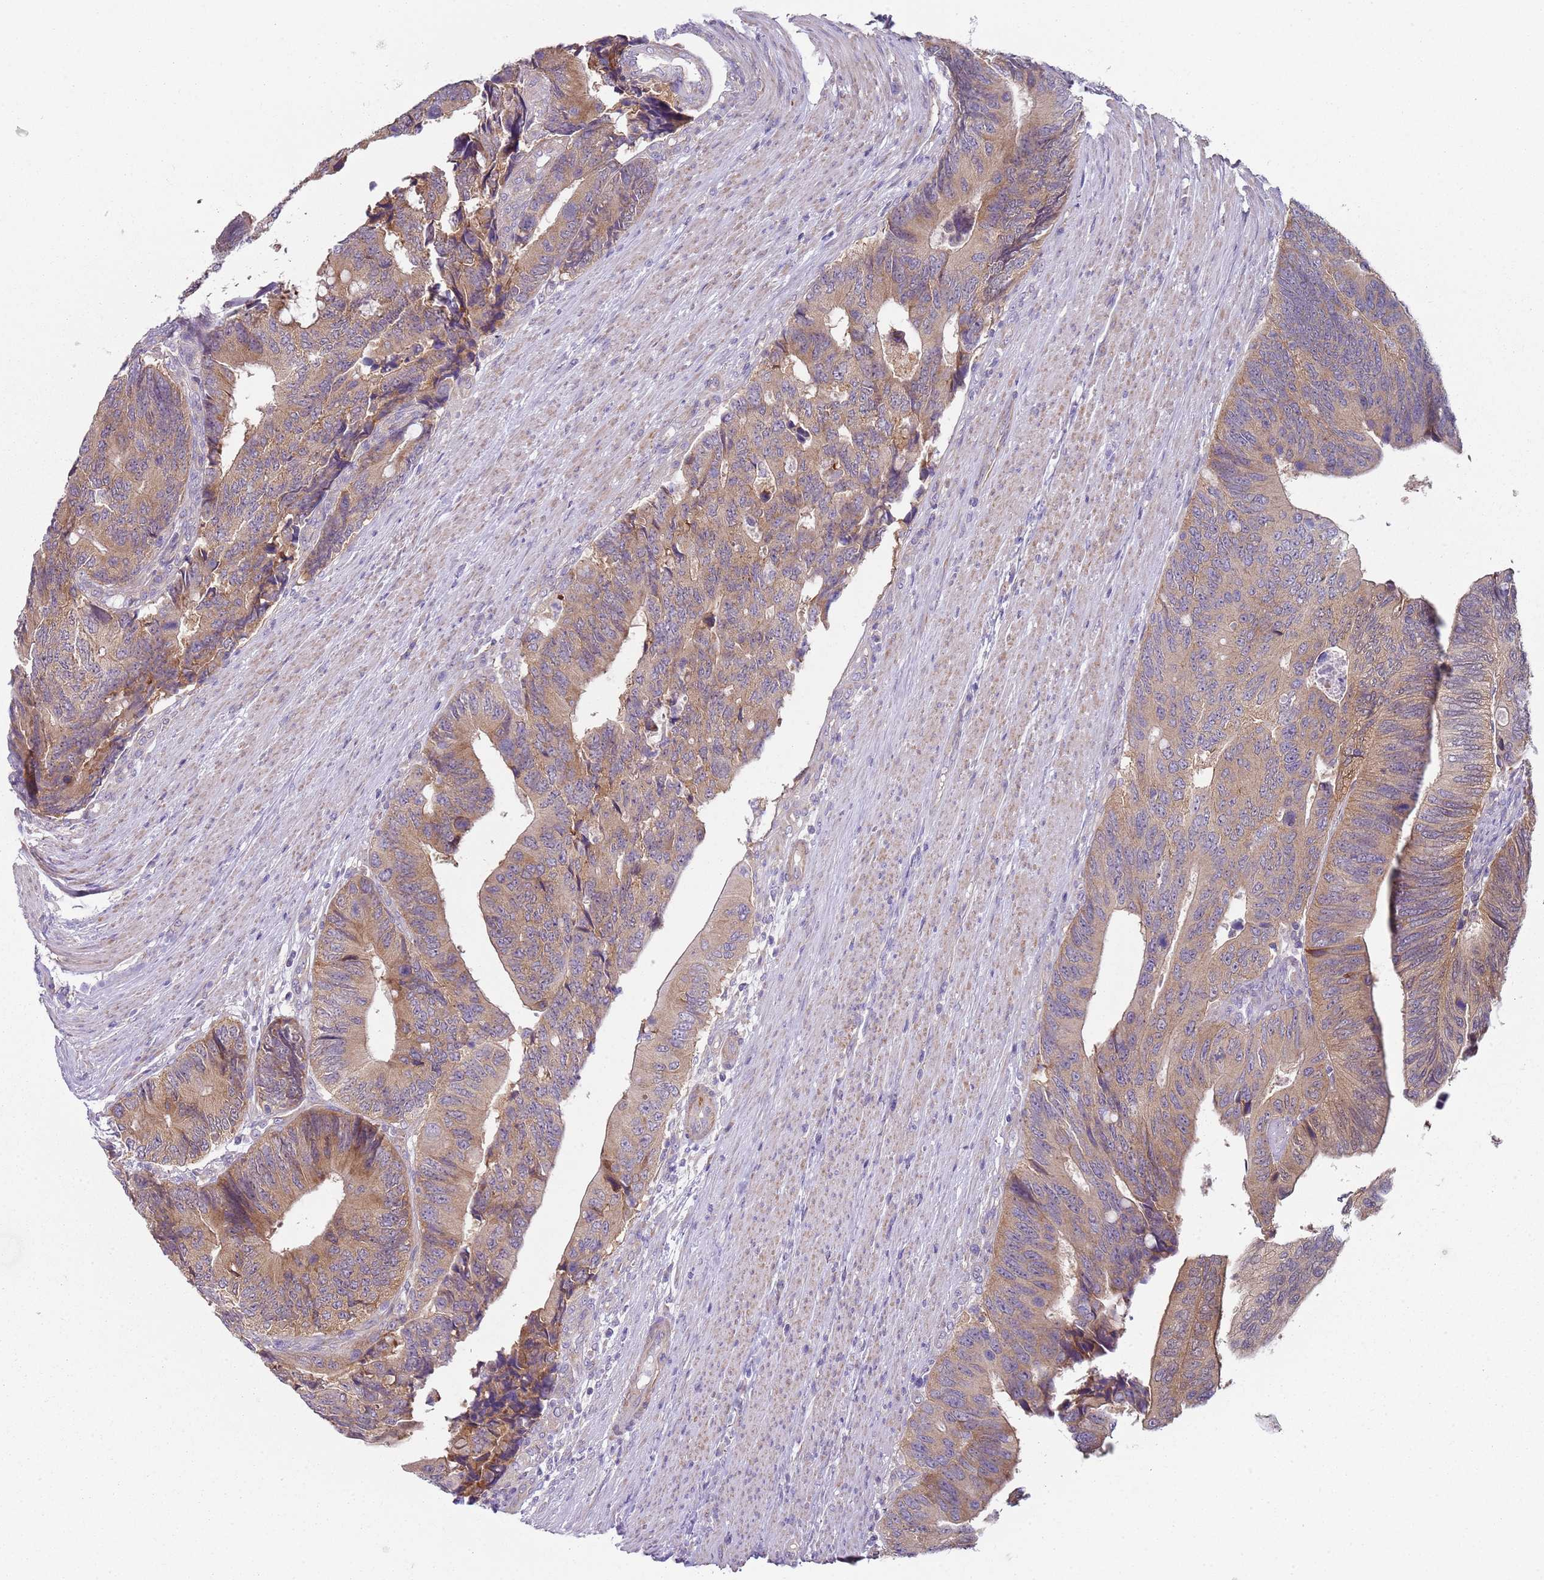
{"staining": {"intensity": "moderate", "quantity": ">75%", "location": "cytoplasmic/membranous"}, "tissue": "colorectal cancer", "cell_type": "Tumor cells", "image_type": "cancer", "snomed": [{"axis": "morphology", "description": "Adenocarcinoma, NOS"}, {"axis": "topography", "description": "Colon"}], "caption": "DAB (3,3'-diaminobenzidine) immunohistochemical staining of colorectal cancer displays moderate cytoplasmic/membranous protein expression in approximately >75% of tumor cells.", "gene": "SLC26A6", "patient": {"sex": "male", "age": 87}}